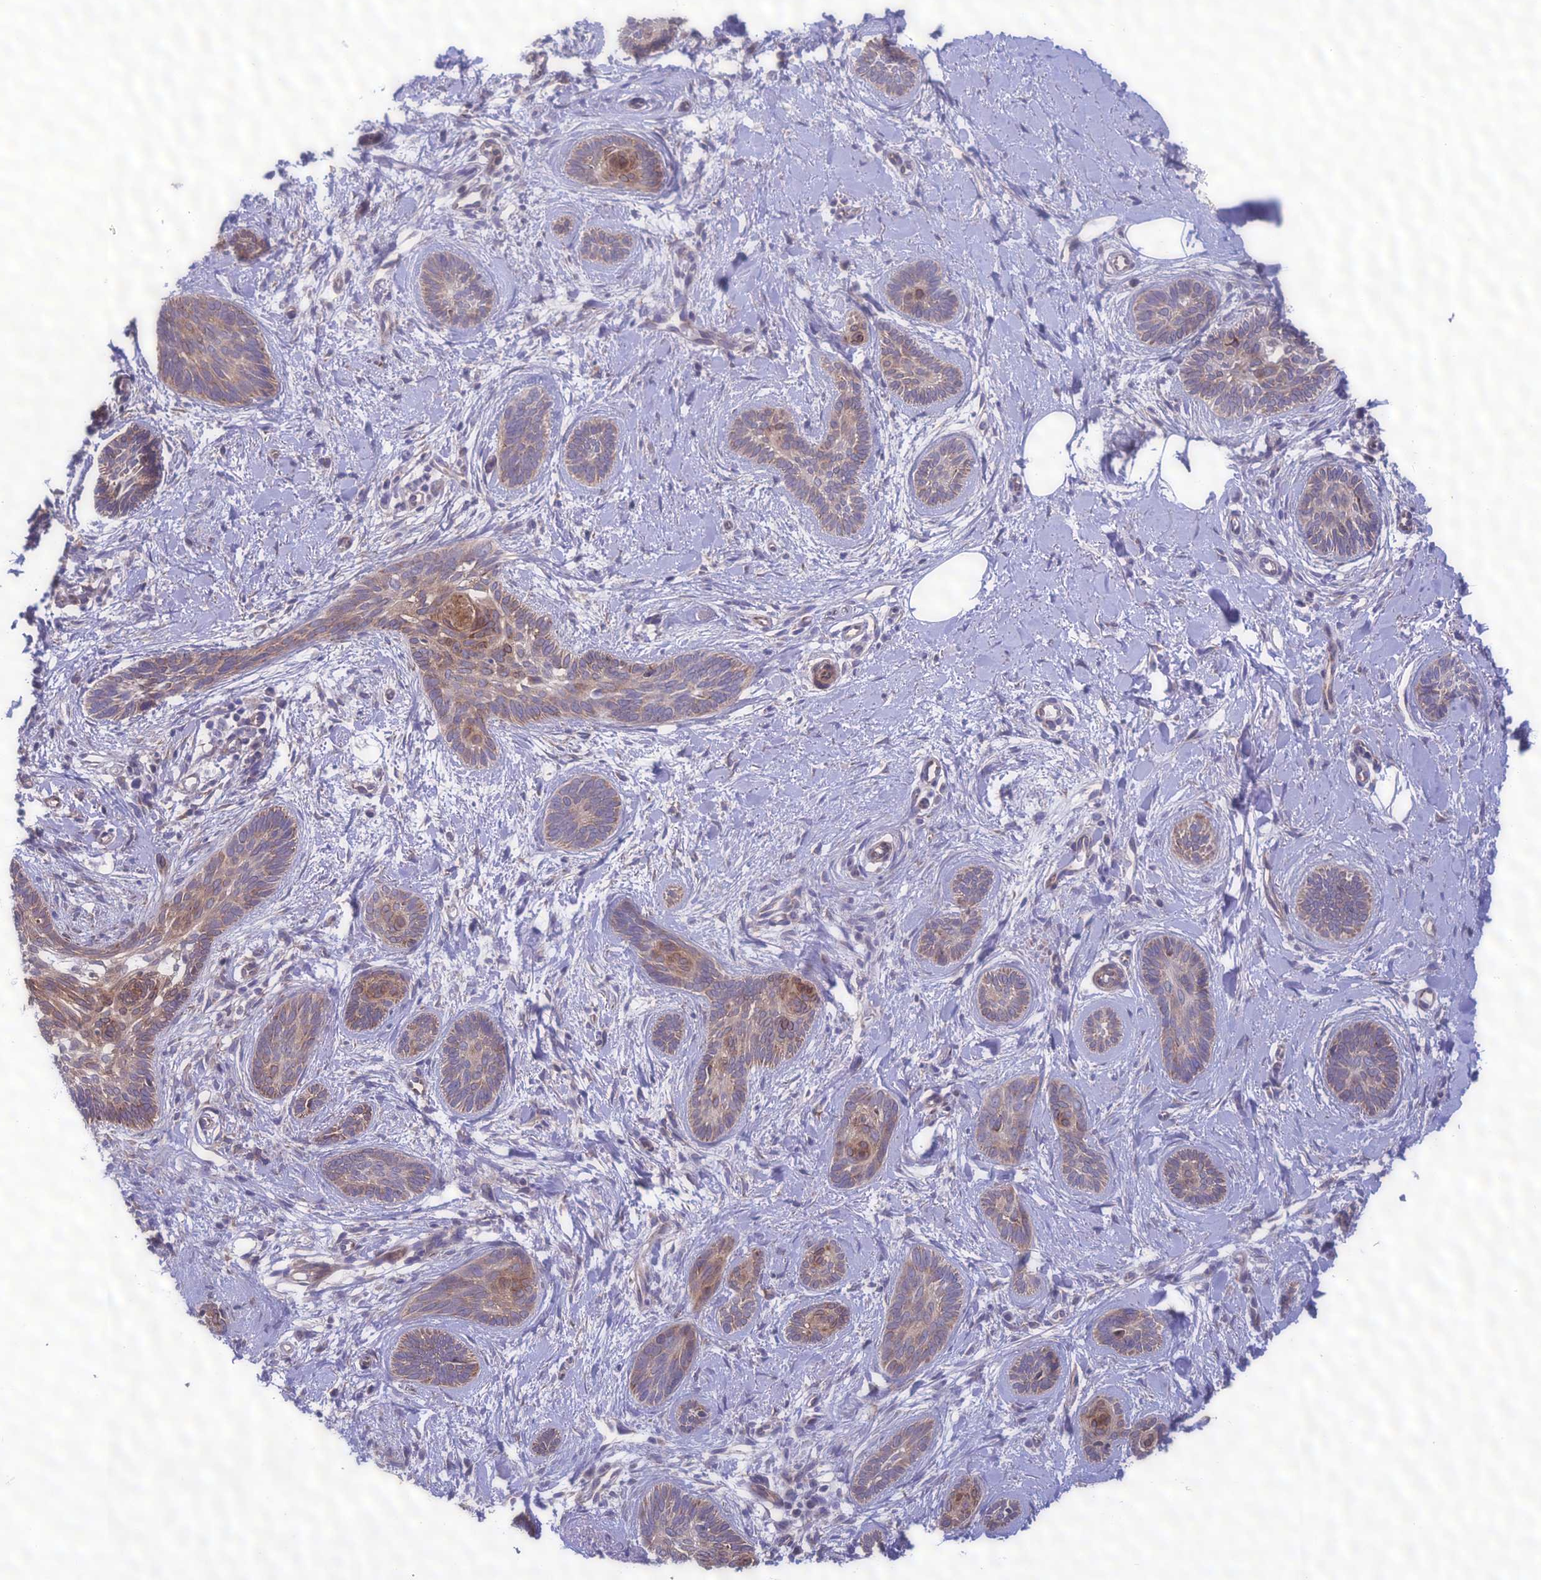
{"staining": {"intensity": "moderate", "quantity": "<25%", "location": "cytoplasmic/membranous"}, "tissue": "skin cancer", "cell_type": "Tumor cells", "image_type": "cancer", "snomed": [{"axis": "morphology", "description": "Basal cell carcinoma"}, {"axis": "topography", "description": "Skin"}], "caption": "The micrograph shows immunohistochemical staining of skin cancer (basal cell carcinoma). There is moderate cytoplasmic/membranous positivity is appreciated in about <25% of tumor cells.", "gene": "NODAL", "patient": {"sex": "female", "age": 81}}